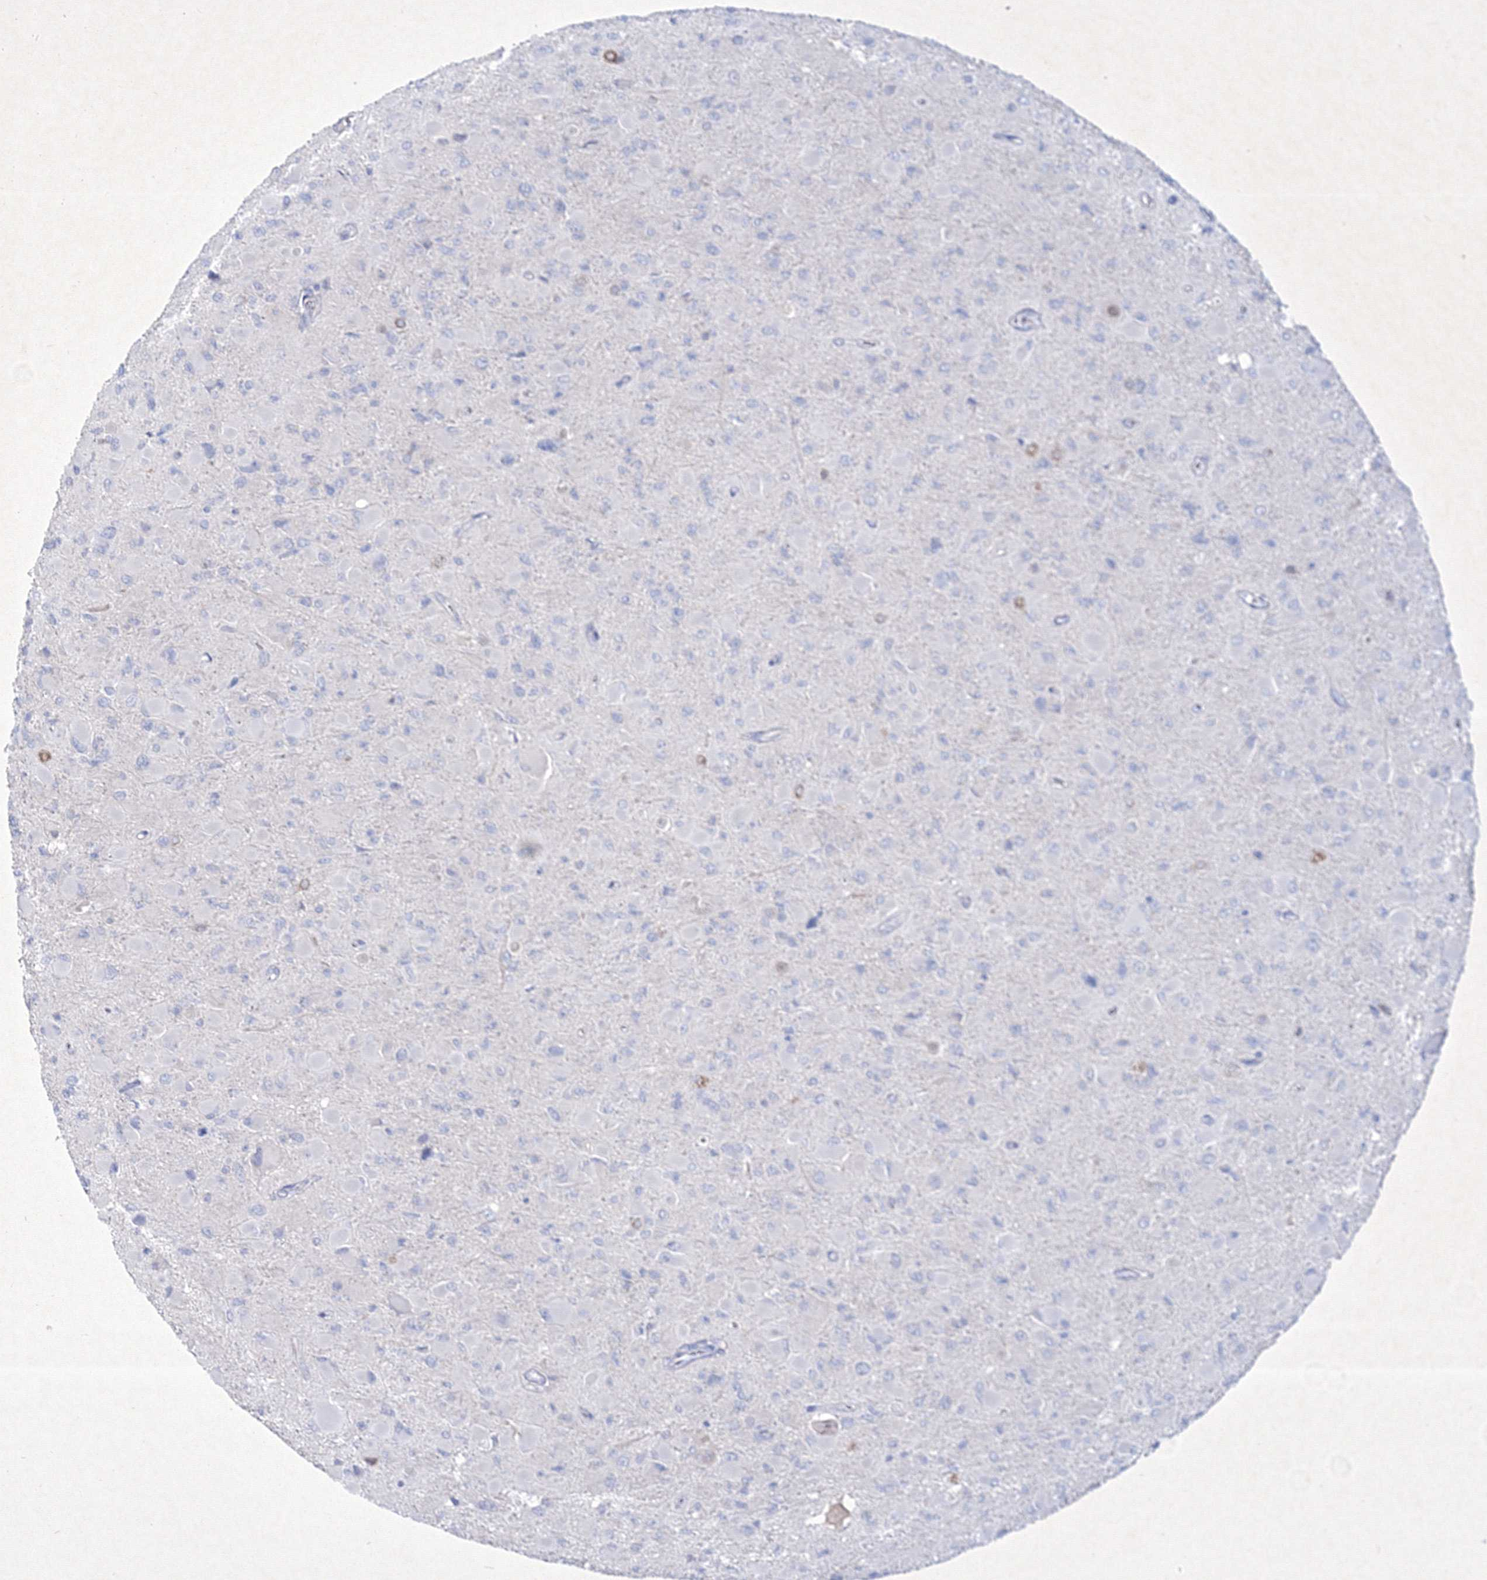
{"staining": {"intensity": "negative", "quantity": "none", "location": "none"}, "tissue": "glioma", "cell_type": "Tumor cells", "image_type": "cancer", "snomed": [{"axis": "morphology", "description": "Glioma, malignant, High grade"}, {"axis": "topography", "description": "Cerebral cortex"}], "caption": "Protein analysis of glioma displays no significant staining in tumor cells.", "gene": "TMEM139", "patient": {"sex": "female", "age": 36}}